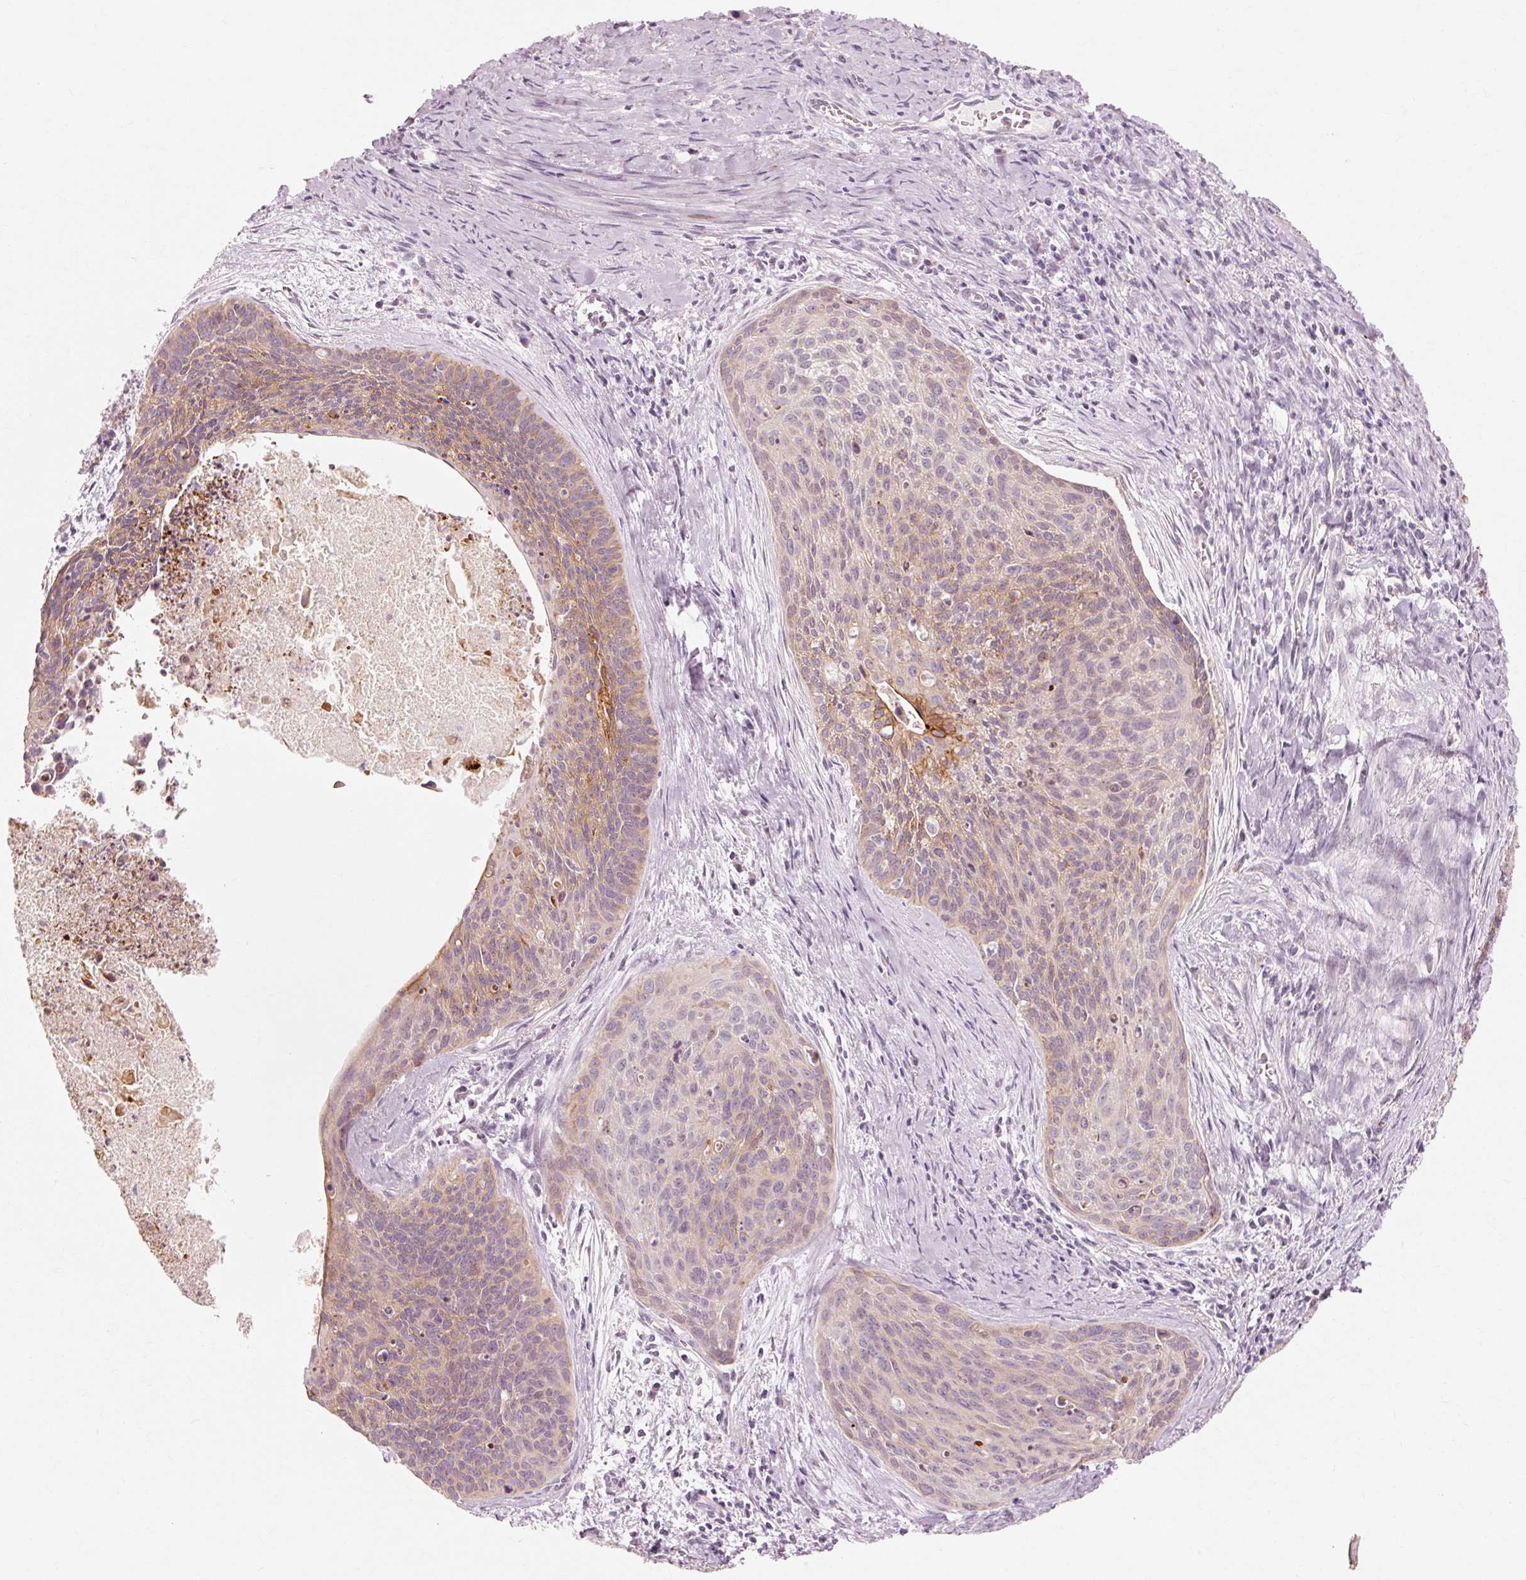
{"staining": {"intensity": "weak", "quantity": "25%-75%", "location": "cytoplasmic/membranous"}, "tissue": "cervical cancer", "cell_type": "Tumor cells", "image_type": "cancer", "snomed": [{"axis": "morphology", "description": "Squamous cell carcinoma, NOS"}, {"axis": "topography", "description": "Cervix"}], "caption": "The photomicrograph exhibits staining of cervical cancer, revealing weak cytoplasmic/membranous protein expression (brown color) within tumor cells. (brown staining indicates protein expression, while blue staining denotes nuclei).", "gene": "TRIM73", "patient": {"sex": "female", "age": 55}}